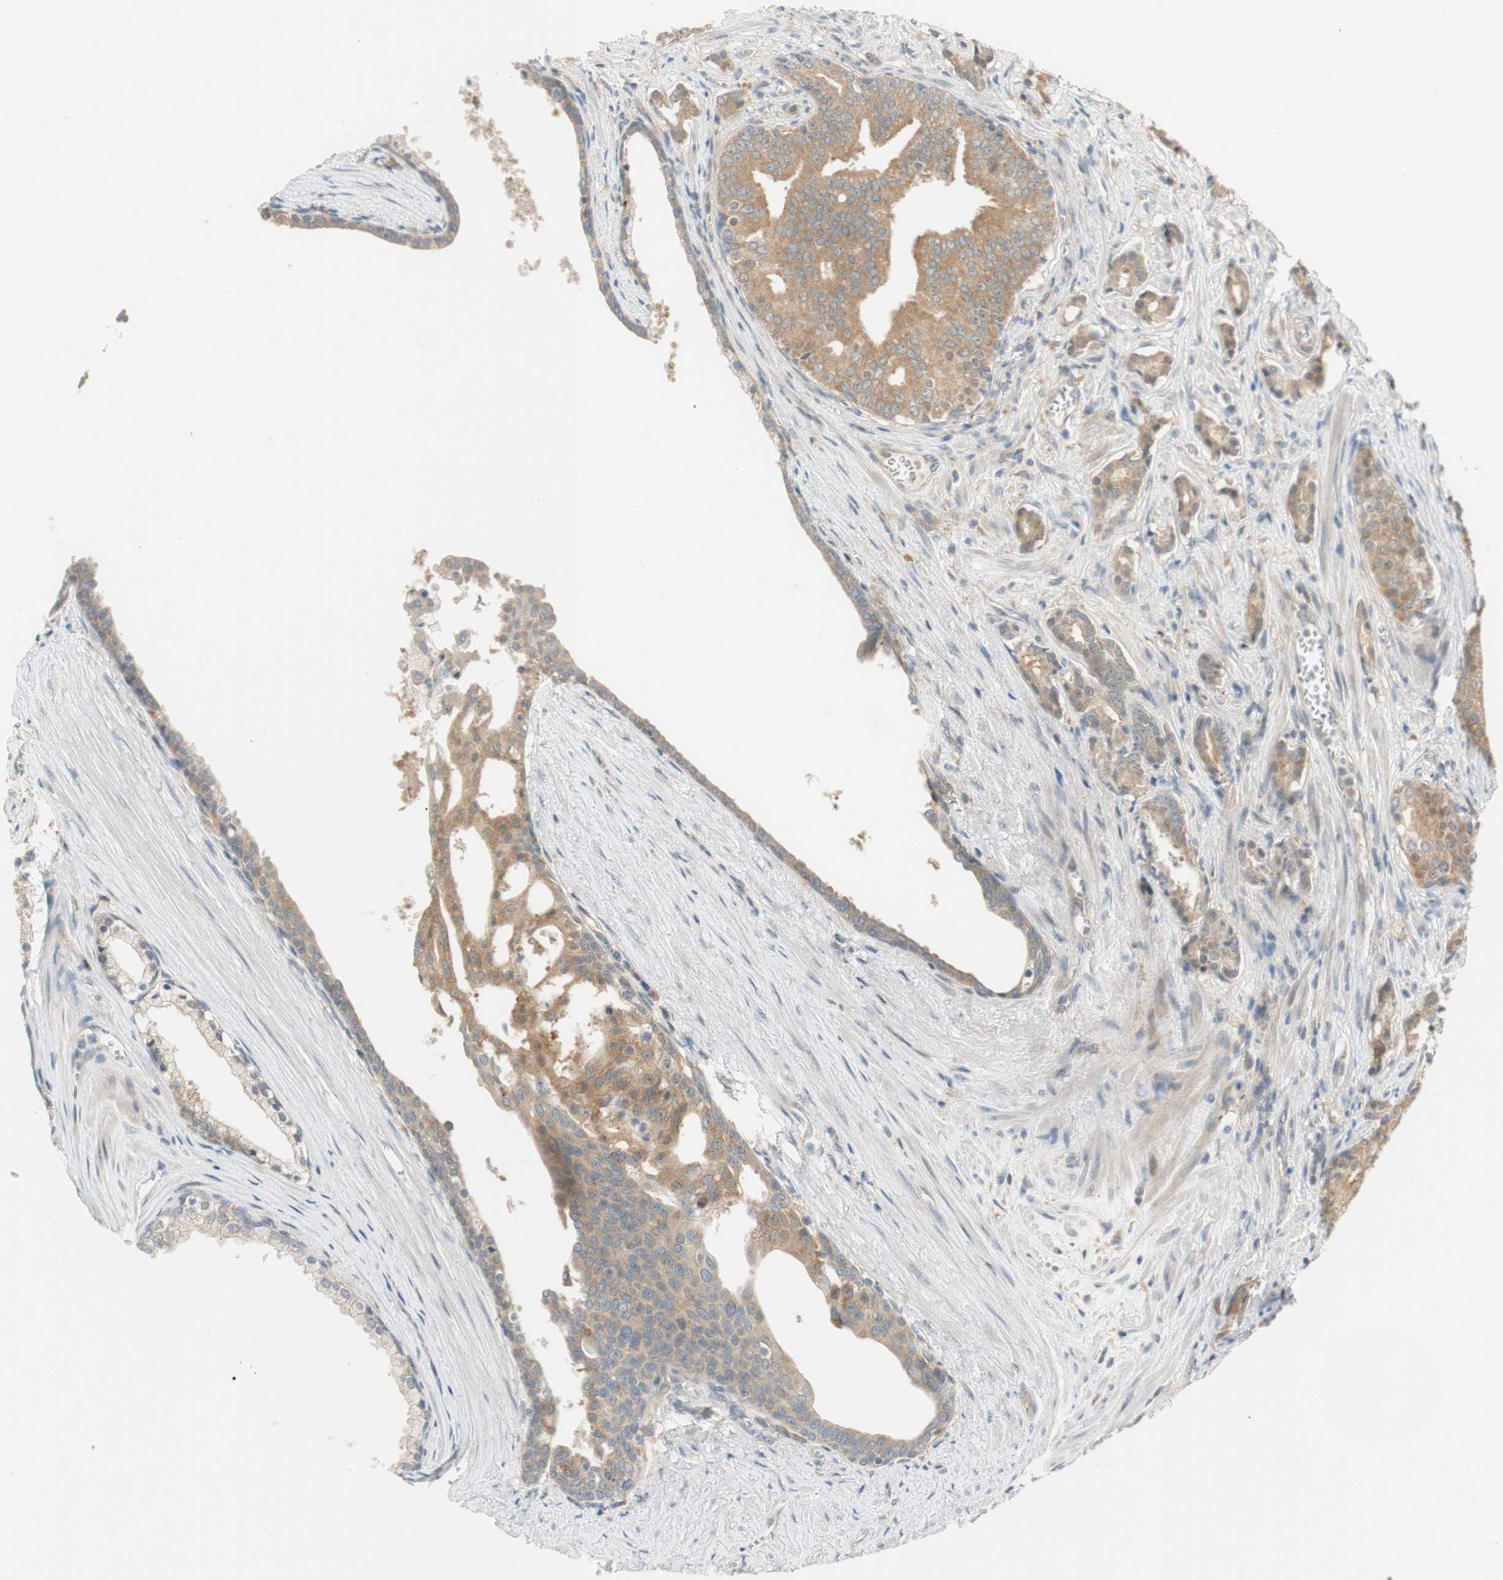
{"staining": {"intensity": "weak", "quantity": ">75%", "location": "cytoplasmic/membranous"}, "tissue": "prostate cancer", "cell_type": "Tumor cells", "image_type": "cancer", "snomed": [{"axis": "morphology", "description": "Adenocarcinoma, Low grade"}, {"axis": "topography", "description": "Prostate"}], "caption": "Immunohistochemistry (IHC) of prostate cancer demonstrates low levels of weak cytoplasmic/membranous positivity in approximately >75% of tumor cells.", "gene": "GATD1", "patient": {"sex": "male", "age": 58}}